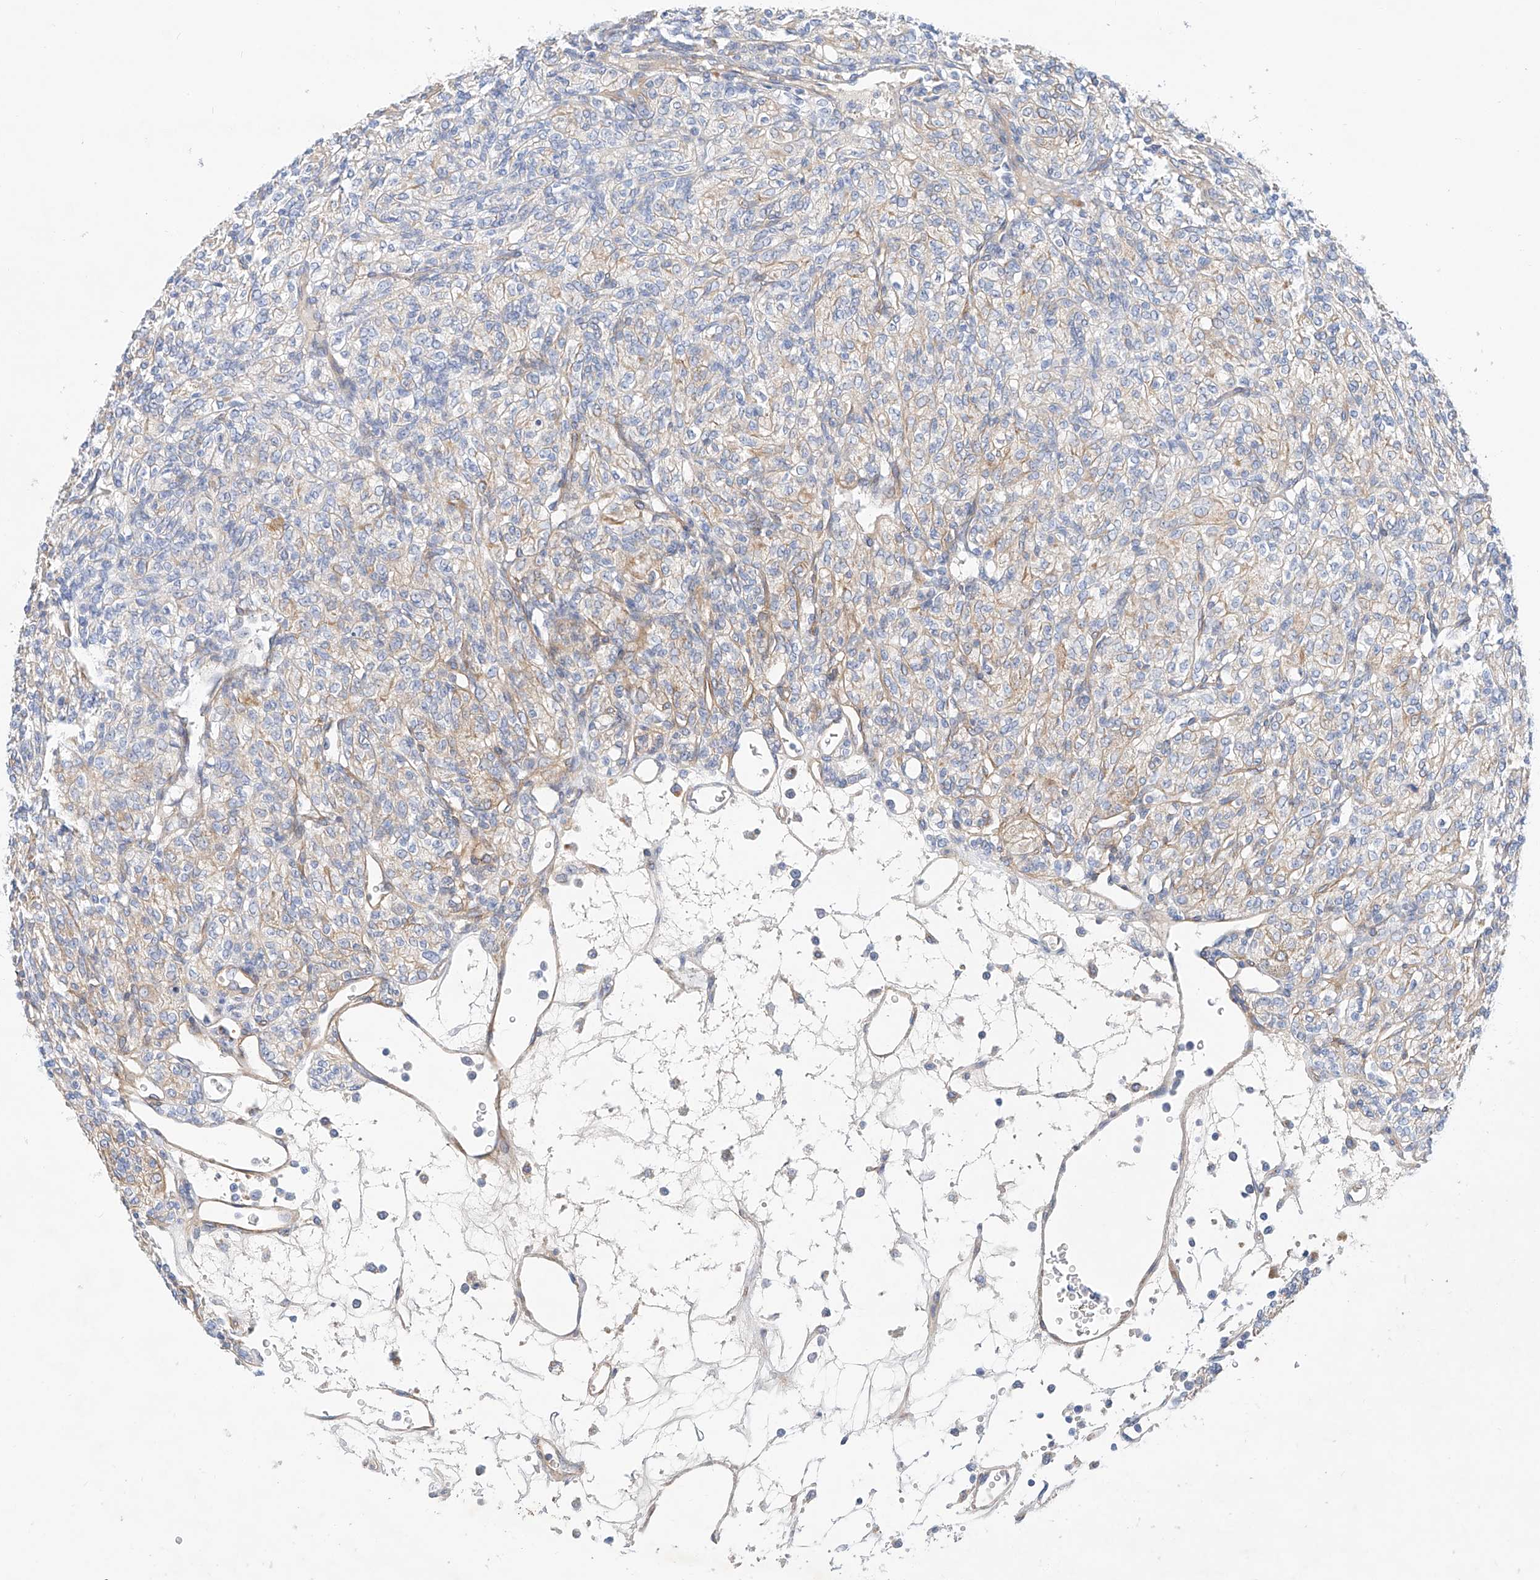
{"staining": {"intensity": "weak", "quantity": "<25%", "location": "cytoplasmic/membranous"}, "tissue": "renal cancer", "cell_type": "Tumor cells", "image_type": "cancer", "snomed": [{"axis": "morphology", "description": "Adenocarcinoma, NOS"}, {"axis": "topography", "description": "Kidney"}], "caption": "High power microscopy histopathology image of an IHC micrograph of renal adenocarcinoma, revealing no significant expression in tumor cells.", "gene": "SBSPON", "patient": {"sex": "male", "age": 77}}